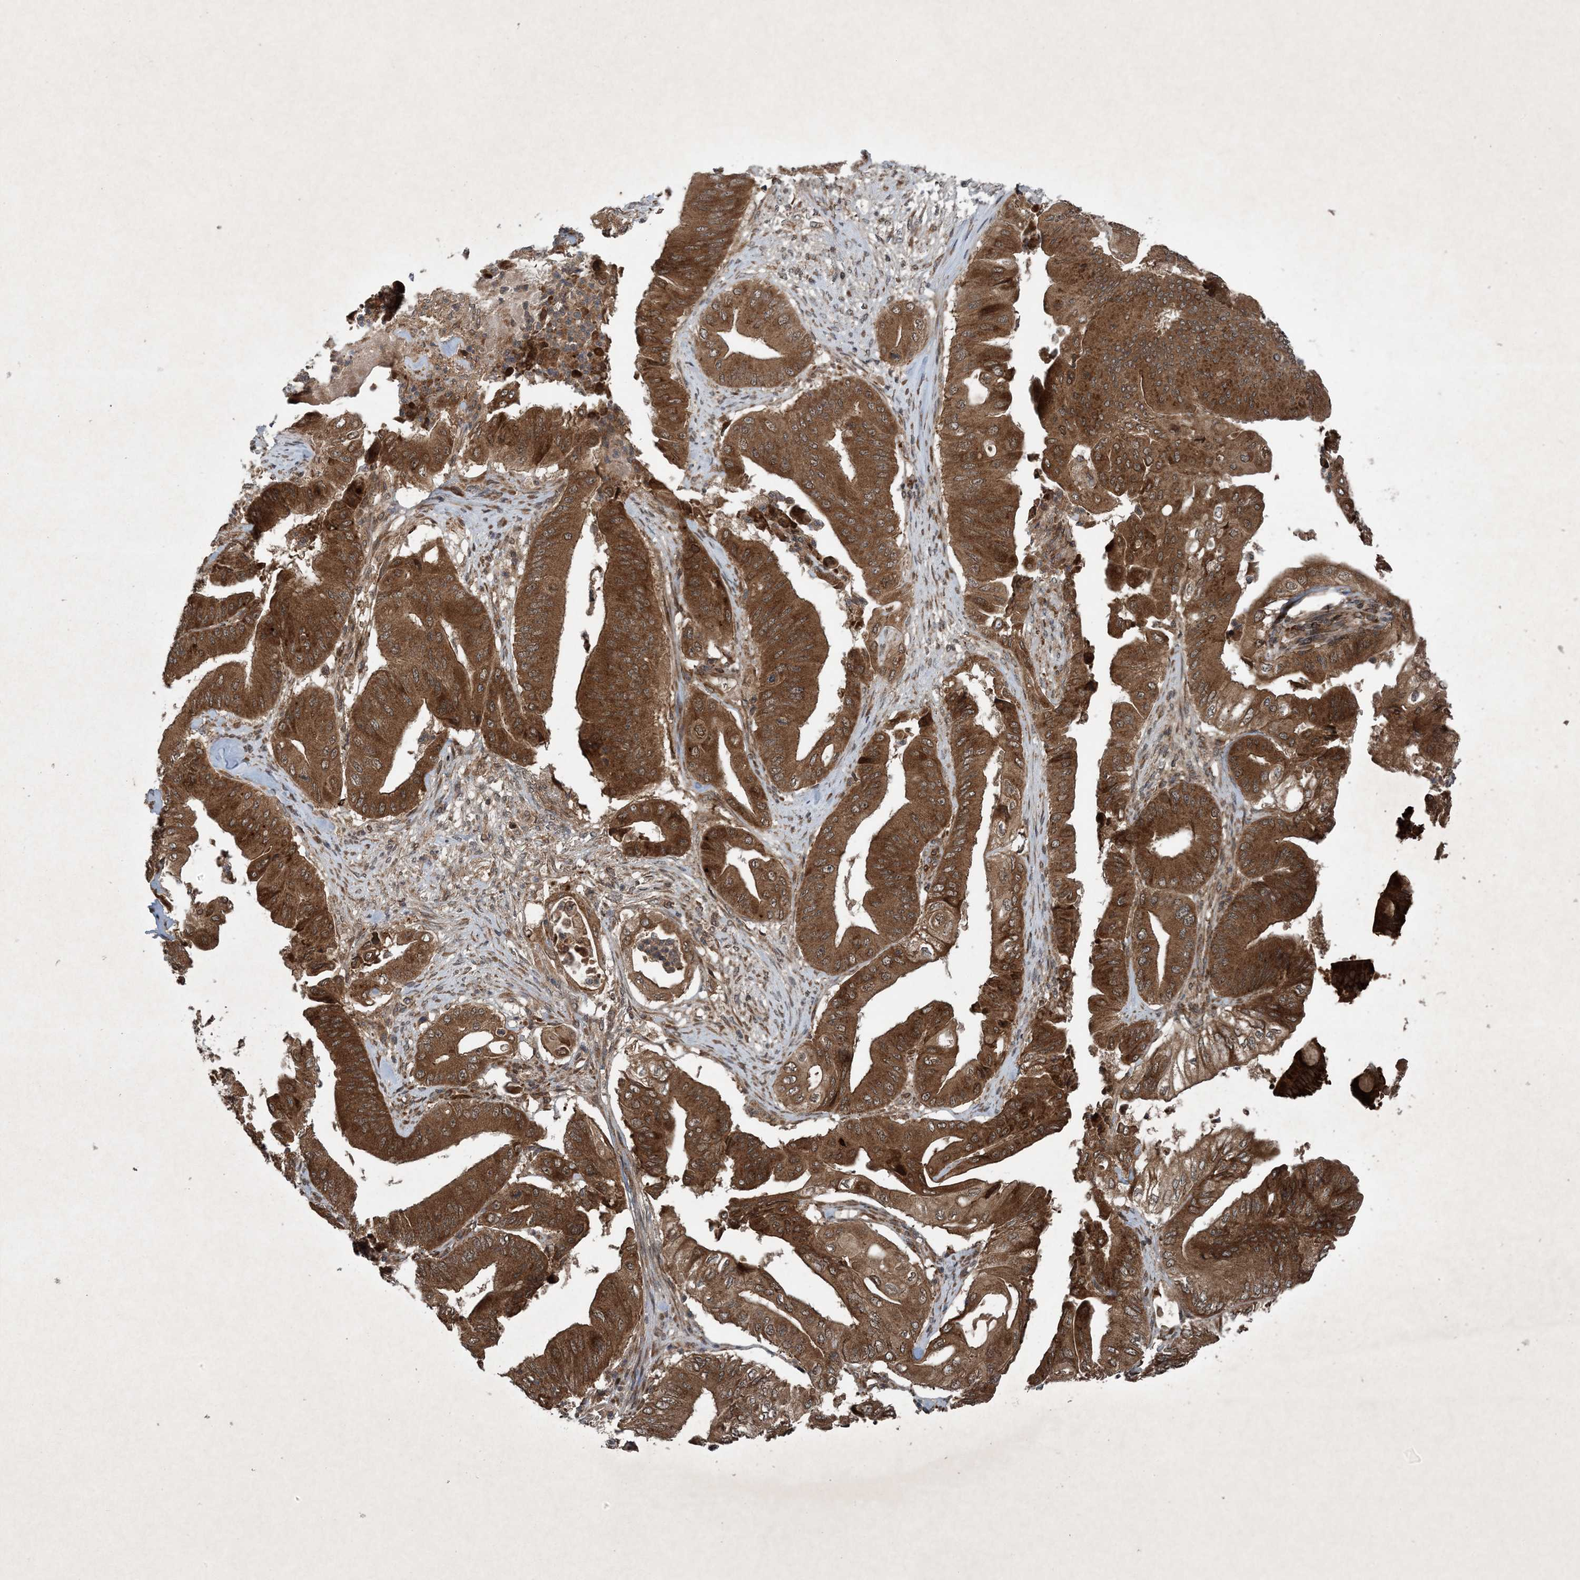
{"staining": {"intensity": "strong", "quantity": ">75%", "location": "cytoplasmic/membranous"}, "tissue": "pancreatic cancer", "cell_type": "Tumor cells", "image_type": "cancer", "snomed": [{"axis": "morphology", "description": "Adenocarcinoma, NOS"}, {"axis": "topography", "description": "Pancreas"}], "caption": "A high amount of strong cytoplasmic/membranous positivity is identified in about >75% of tumor cells in pancreatic adenocarcinoma tissue.", "gene": "GNG5", "patient": {"sex": "female", "age": 77}}